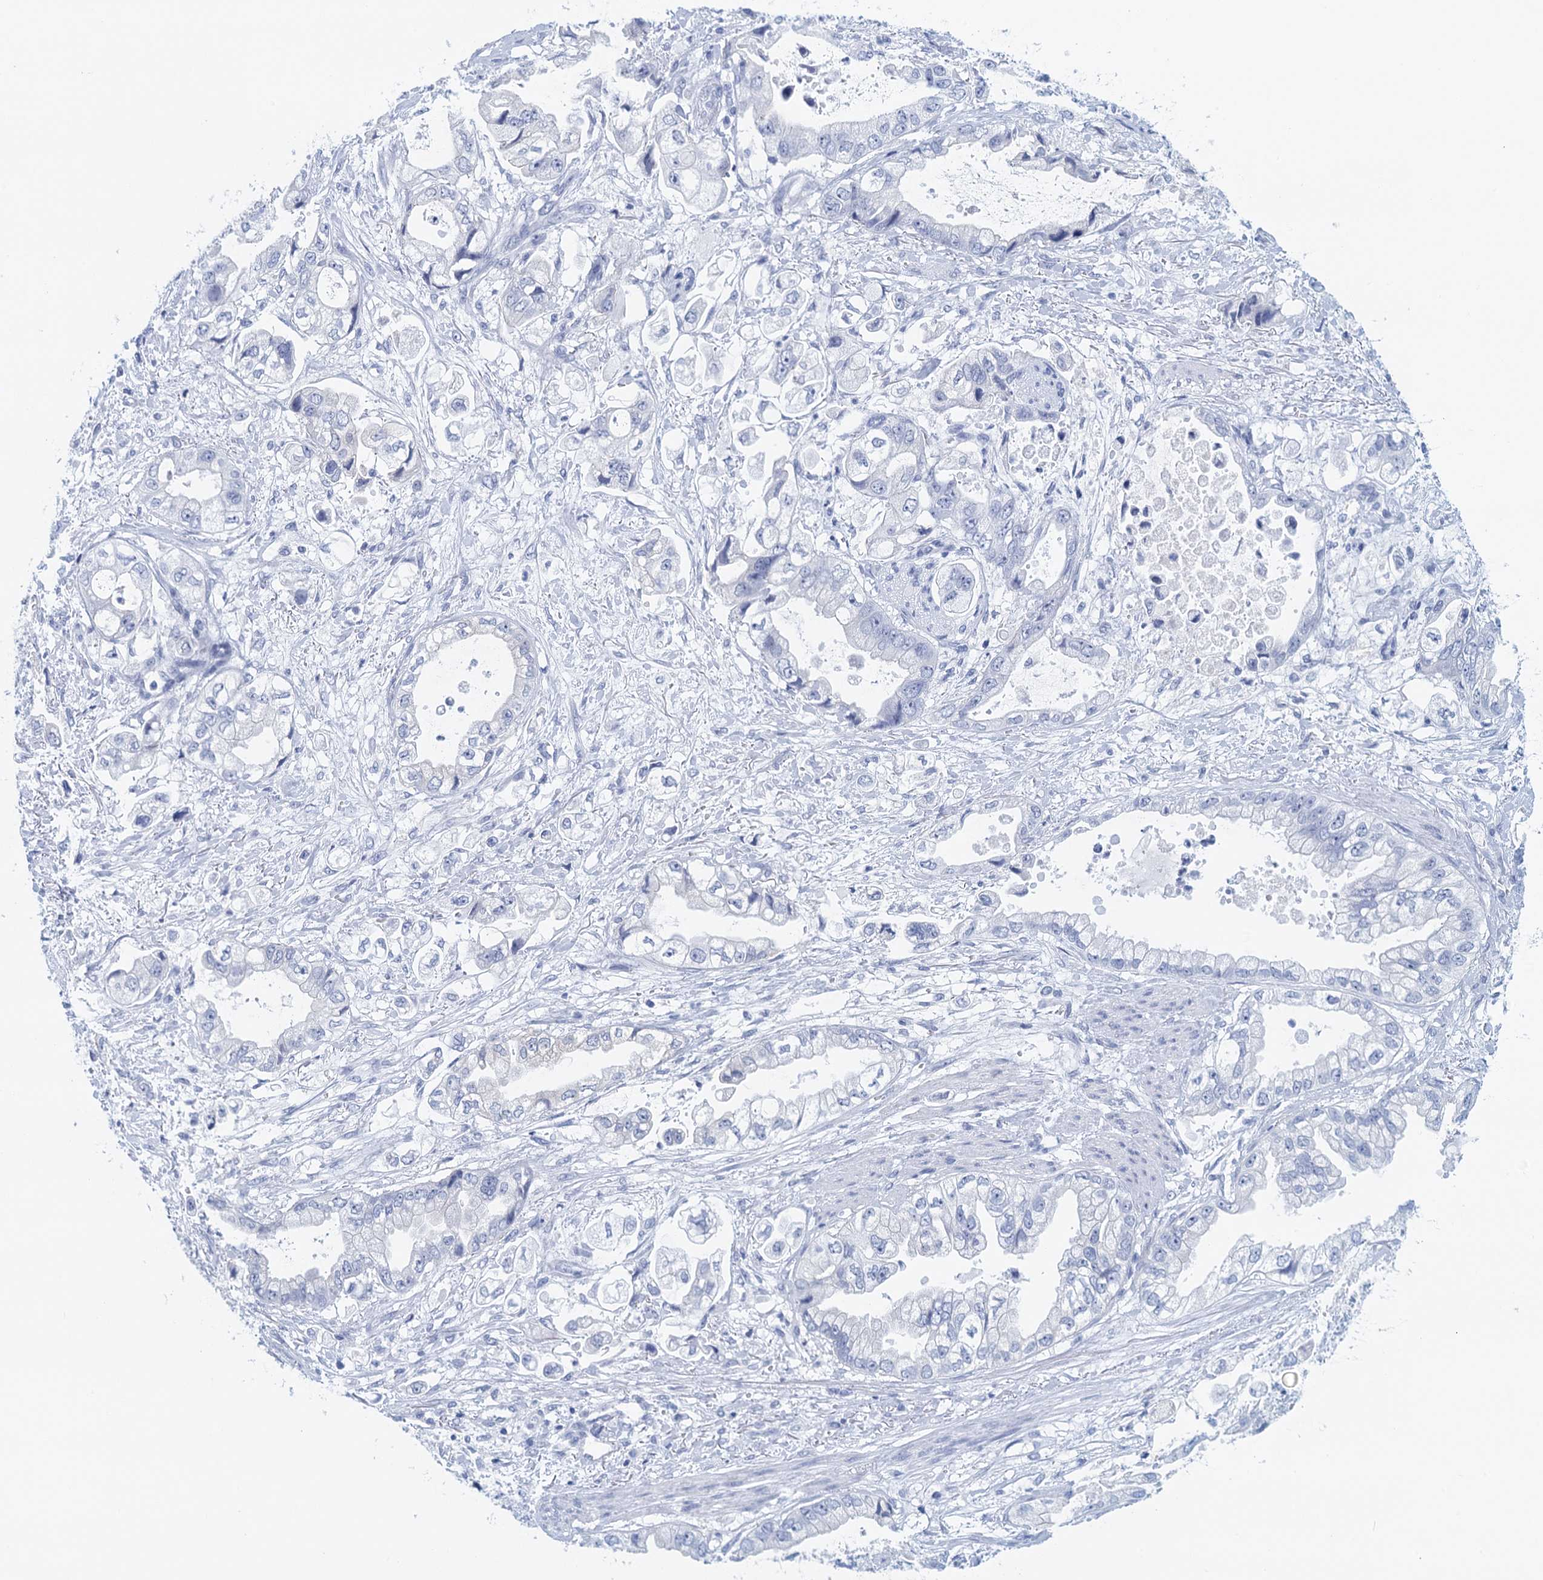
{"staining": {"intensity": "negative", "quantity": "none", "location": "none"}, "tissue": "stomach cancer", "cell_type": "Tumor cells", "image_type": "cancer", "snomed": [{"axis": "morphology", "description": "Adenocarcinoma, NOS"}, {"axis": "topography", "description": "Stomach"}], "caption": "DAB (3,3'-diaminobenzidine) immunohistochemical staining of human stomach adenocarcinoma demonstrates no significant positivity in tumor cells.", "gene": "CYP51A1", "patient": {"sex": "male", "age": 62}}